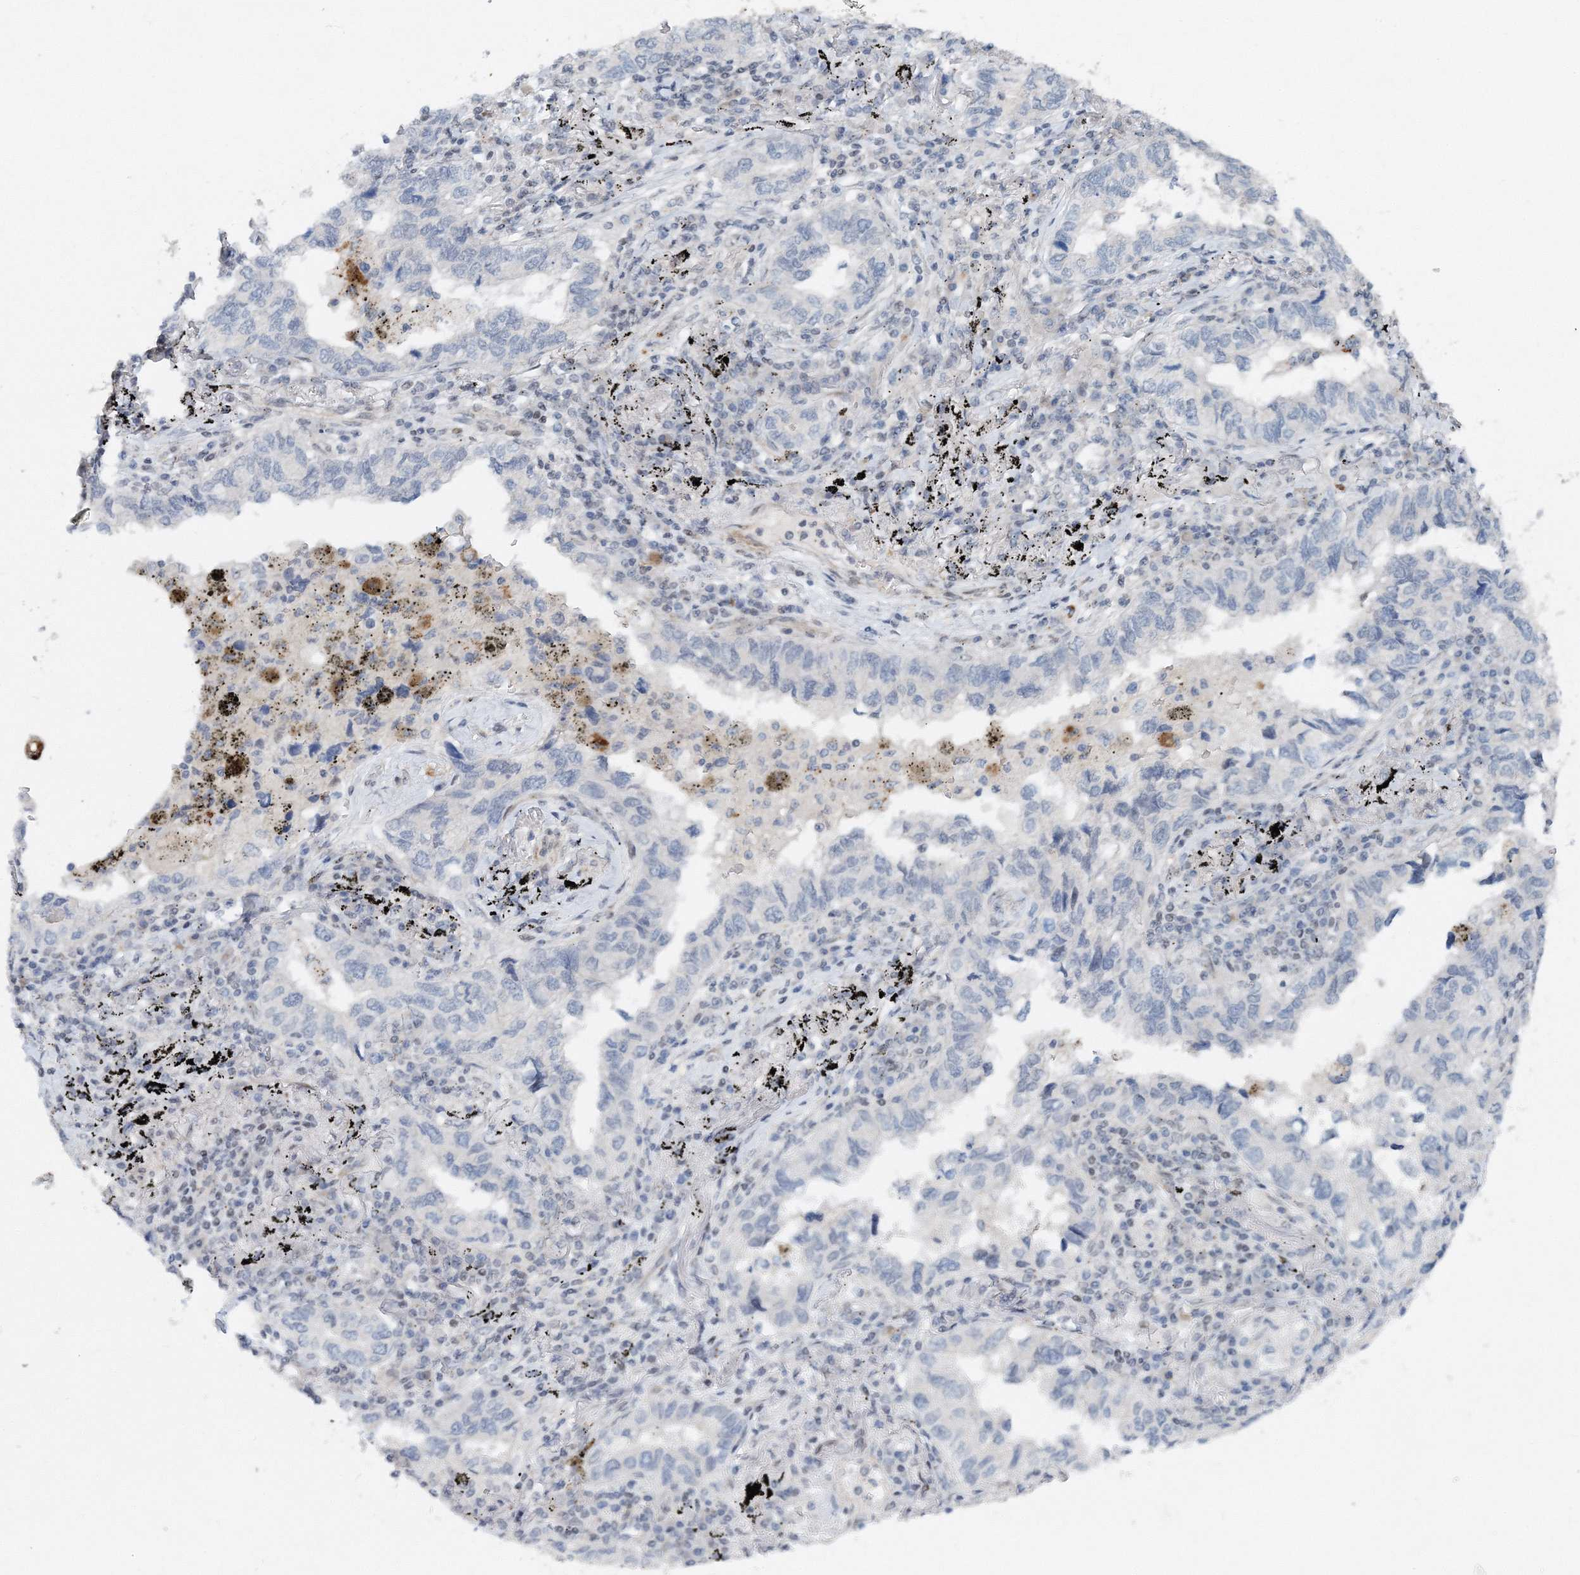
{"staining": {"intensity": "negative", "quantity": "none", "location": "none"}, "tissue": "lung cancer", "cell_type": "Tumor cells", "image_type": "cancer", "snomed": [{"axis": "morphology", "description": "Adenocarcinoma, NOS"}, {"axis": "topography", "description": "Lung"}], "caption": "The IHC histopathology image has no significant positivity in tumor cells of lung cancer (adenocarcinoma) tissue.", "gene": "UIMC1", "patient": {"sex": "male", "age": 65}}